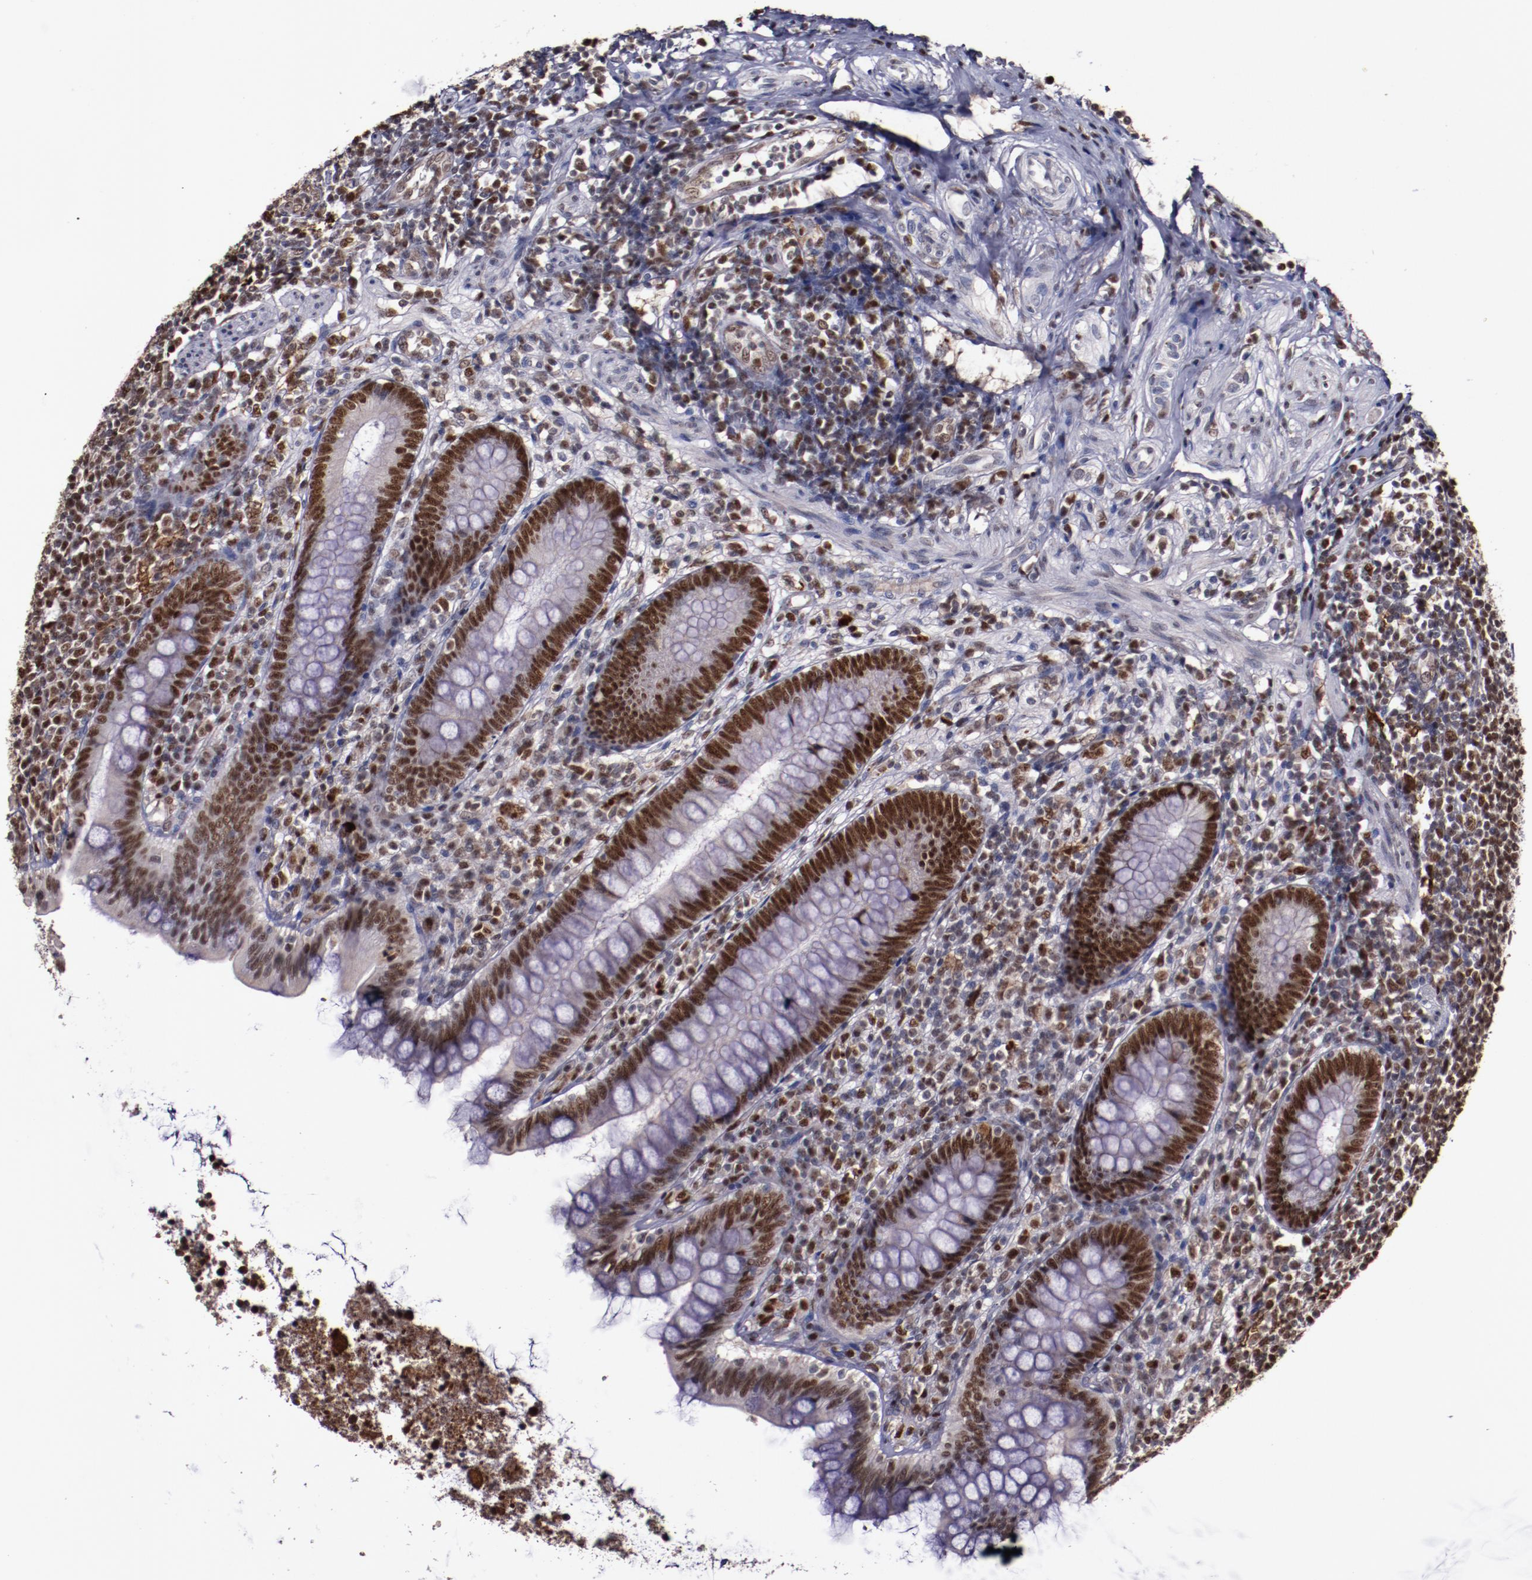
{"staining": {"intensity": "strong", "quantity": ">75%", "location": "nuclear"}, "tissue": "appendix", "cell_type": "Glandular cells", "image_type": "normal", "snomed": [{"axis": "morphology", "description": "Normal tissue, NOS"}, {"axis": "topography", "description": "Appendix"}], "caption": "Immunohistochemistry micrograph of unremarkable appendix: human appendix stained using immunohistochemistry exhibits high levels of strong protein expression localized specifically in the nuclear of glandular cells, appearing as a nuclear brown color.", "gene": "CHEK2", "patient": {"sex": "female", "age": 66}}